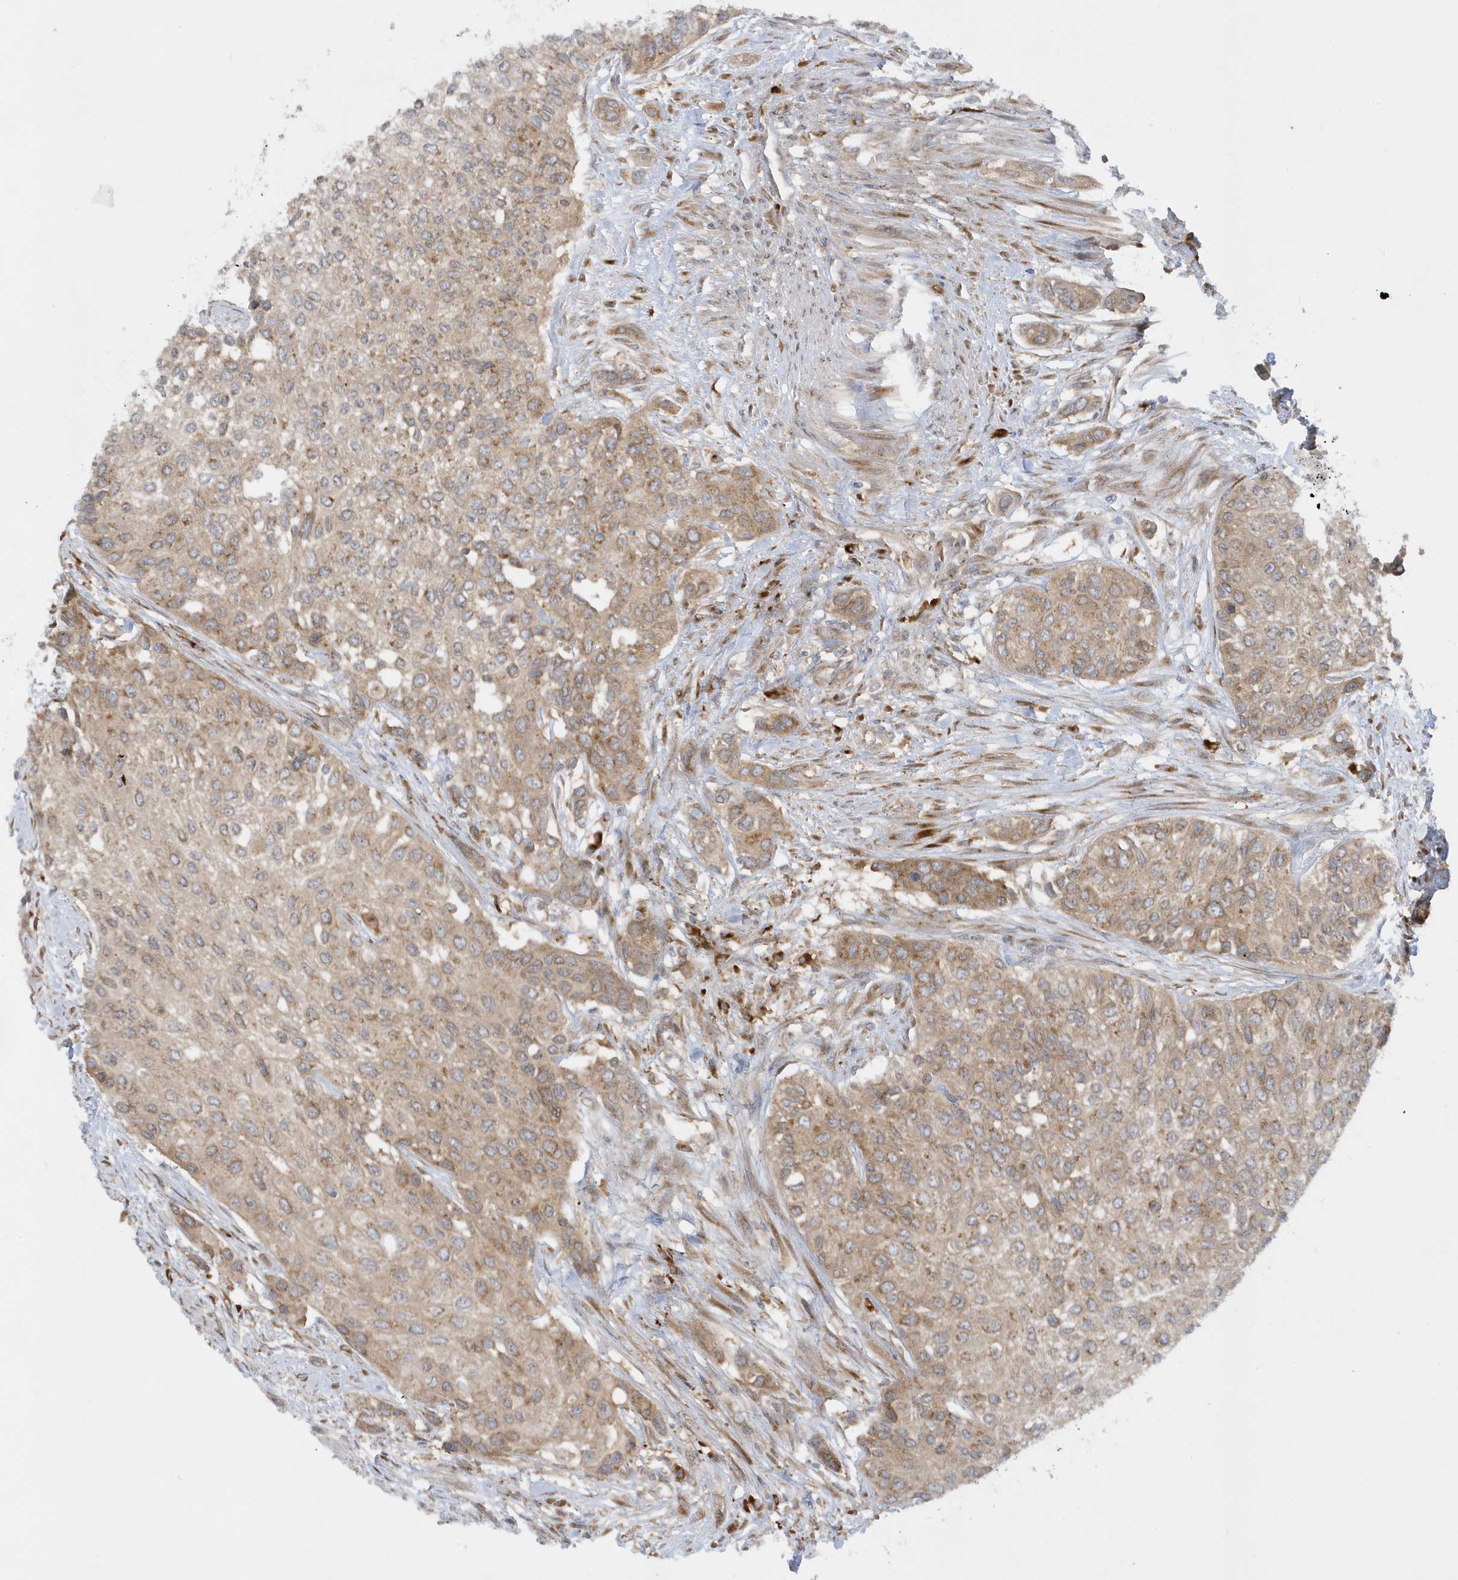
{"staining": {"intensity": "moderate", "quantity": ">75%", "location": "cytoplasmic/membranous"}, "tissue": "urothelial cancer", "cell_type": "Tumor cells", "image_type": "cancer", "snomed": [{"axis": "morphology", "description": "Normal tissue, NOS"}, {"axis": "morphology", "description": "Urothelial carcinoma, High grade"}, {"axis": "topography", "description": "Vascular tissue"}, {"axis": "topography", "description": "Urinary bladder"}], "caption": "High-magnification brightfield microscopy of urothelial cancer stained with DAB (brown) and counterstained with hematoxylin (blue). tumor cells exhibit moderate cytoplasmic/membranous staining is present in approximately>75% of cells.", "gene": "RPP40", "patient": {"sex": "female", "age": 56}}